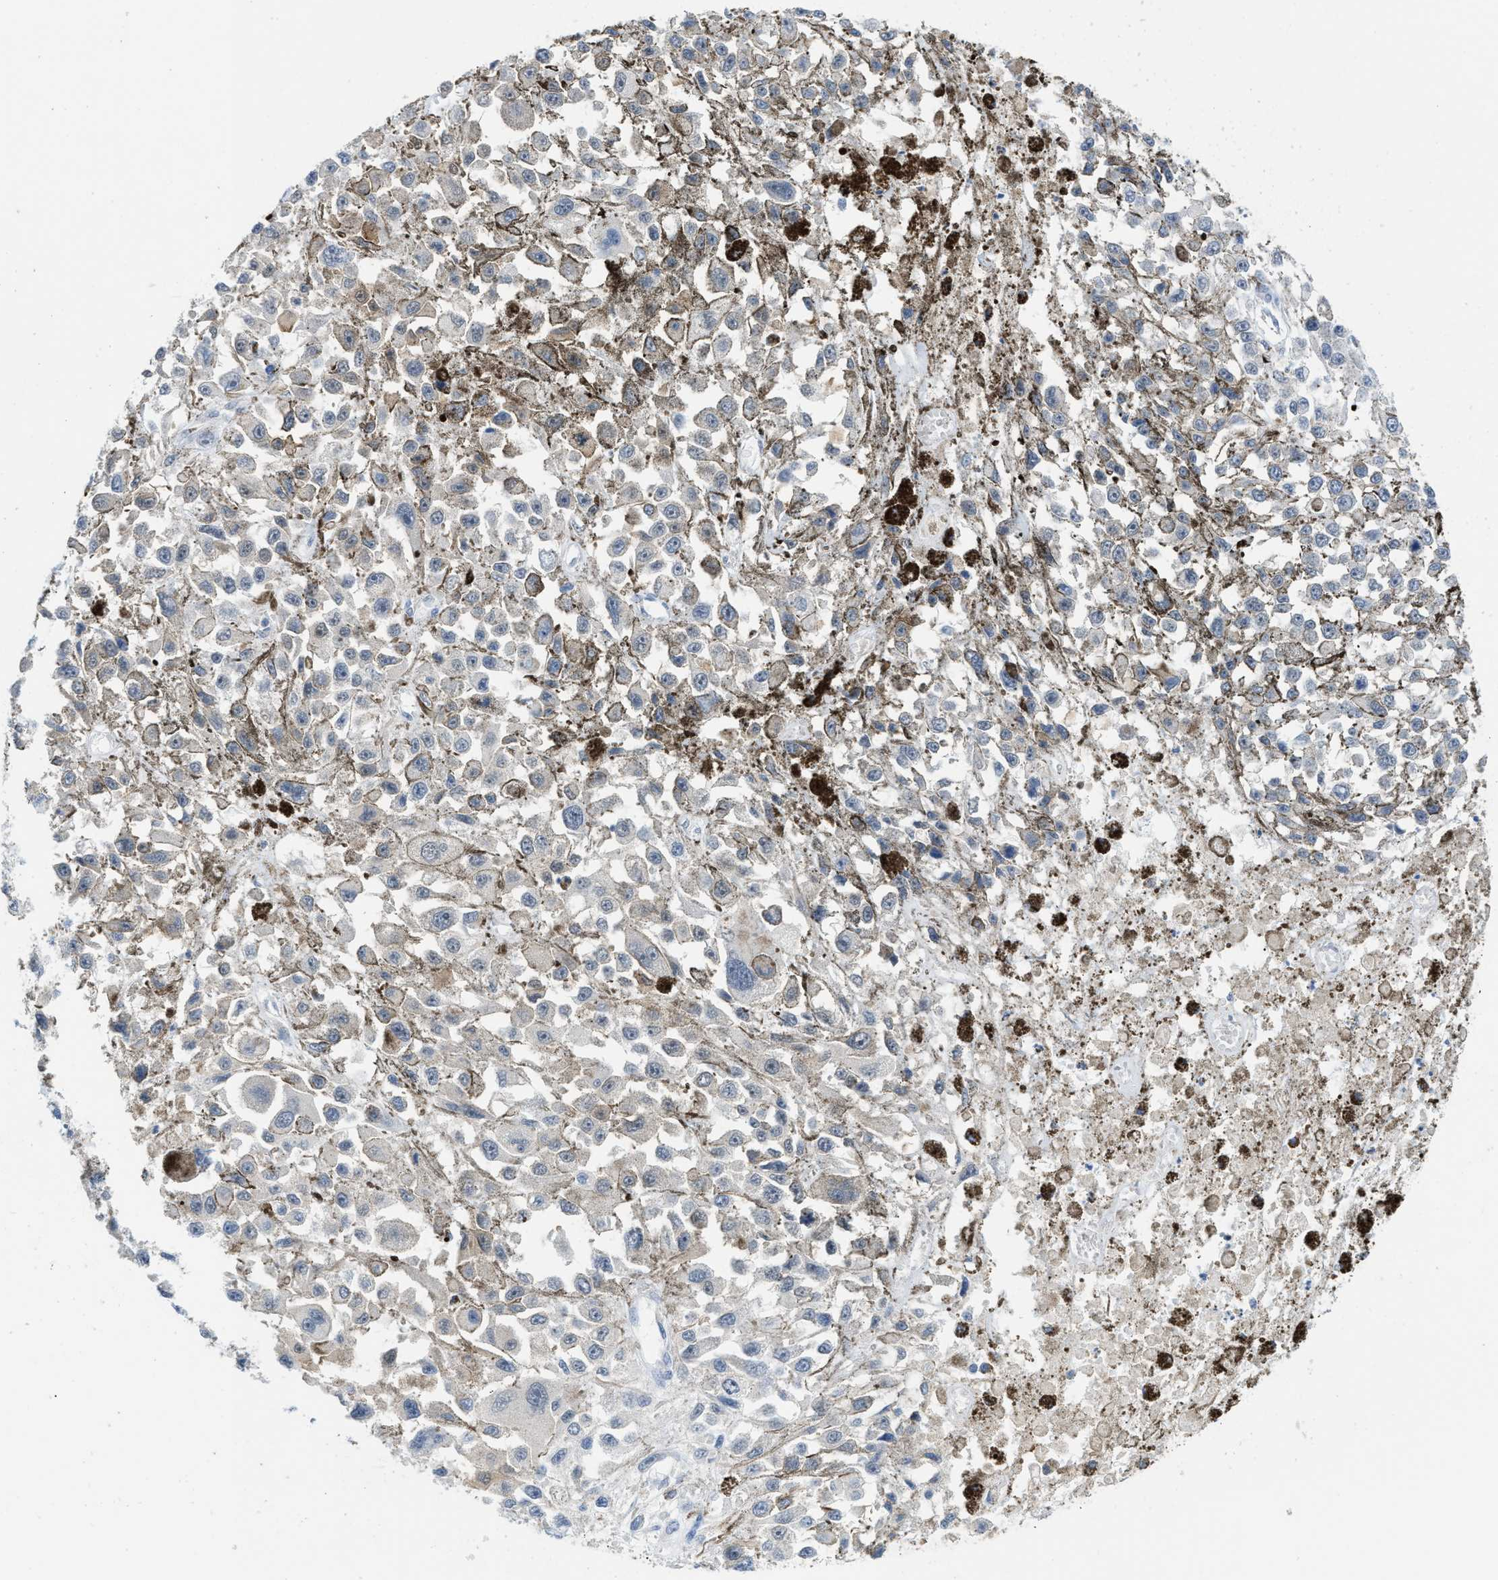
{"staining": {"intensity": "negative", "quantity": "none", "location": "none"}, "tissue": "melanoma", "cell_type": "Tumor cells", "image_type": "cancer", "snomed": [{"axis": "morphology", "description": "Malignant melanoma, Metastatic site"}, {"axis": "topography", "description": "Lymph node"}], "caption": "Protein analysis of malignant melanoma (metastatic site) displays no significant positivity in tumor cells. The staining is performed using DAB (3,3'-diaminobenzidine) brown chromogen with nuclei counter-stained in using hematoxylin.", "gene": "PSAT1", "patient": {"sex": "male", "age": 59}}